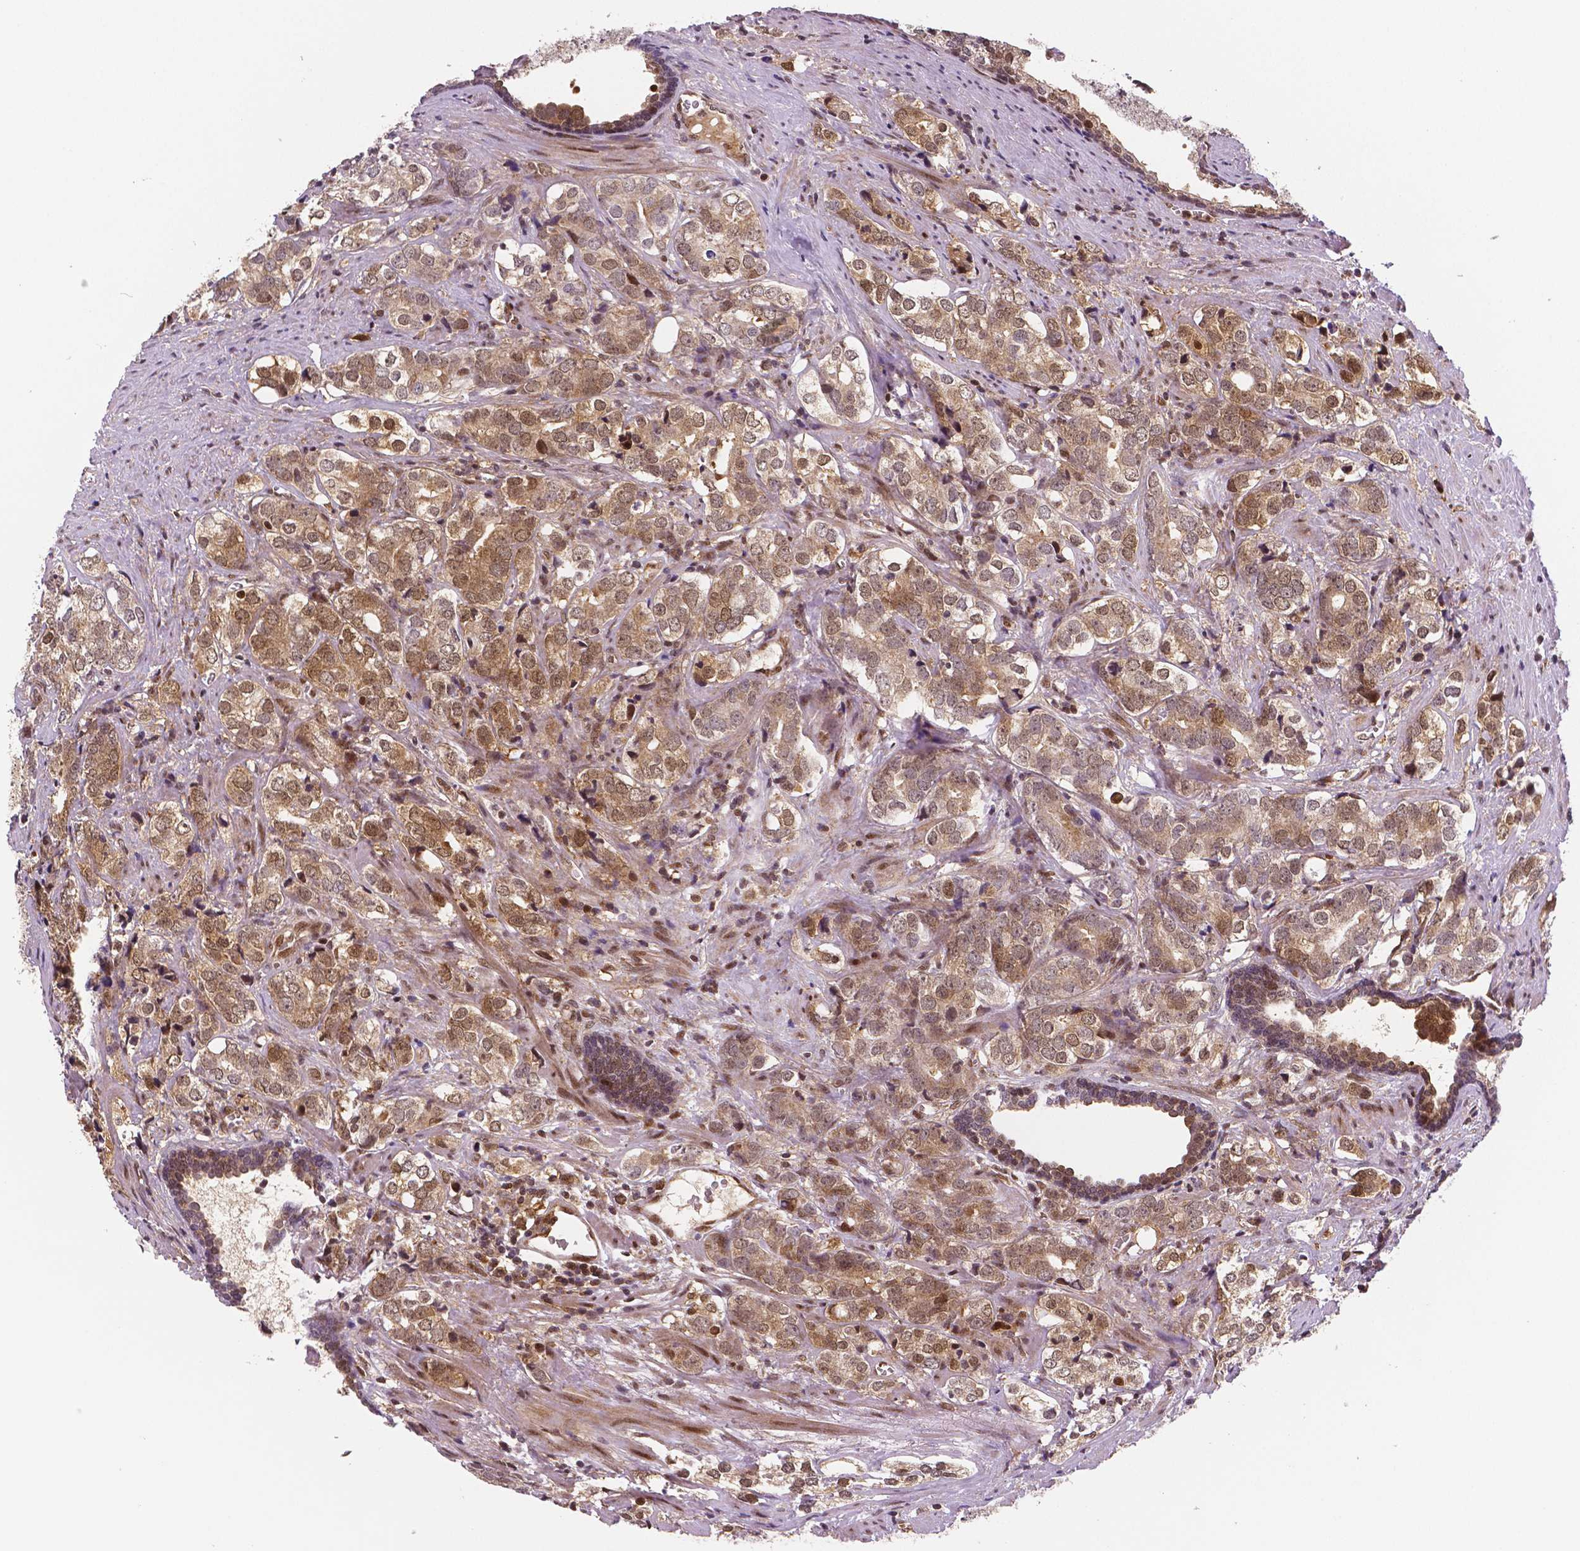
{"staining": {"intensity": "moderate", "quantity": ">75%", "location": "cytoplasmic/membranous,nuclear"}, "tissue": "prostate cancer", "cell_type": "Tumor cells", "image_type": "cancer", "snomed": [{"axis": "morphology", "description": "Adenocarcinoma, NOS"}, {"axis": "topography", "description": "Prostate and seminal vesicle, NOS"}], "caption": "About >75% of tumor cells in prostate cancer (adenocarcinoma) display moderate cytoplasmic/membranous and nuclear protein expression as visualized by brown immunohistochemical staining.", "gene": "STAT3", "patient": {"sex": "male", "age": 63}}